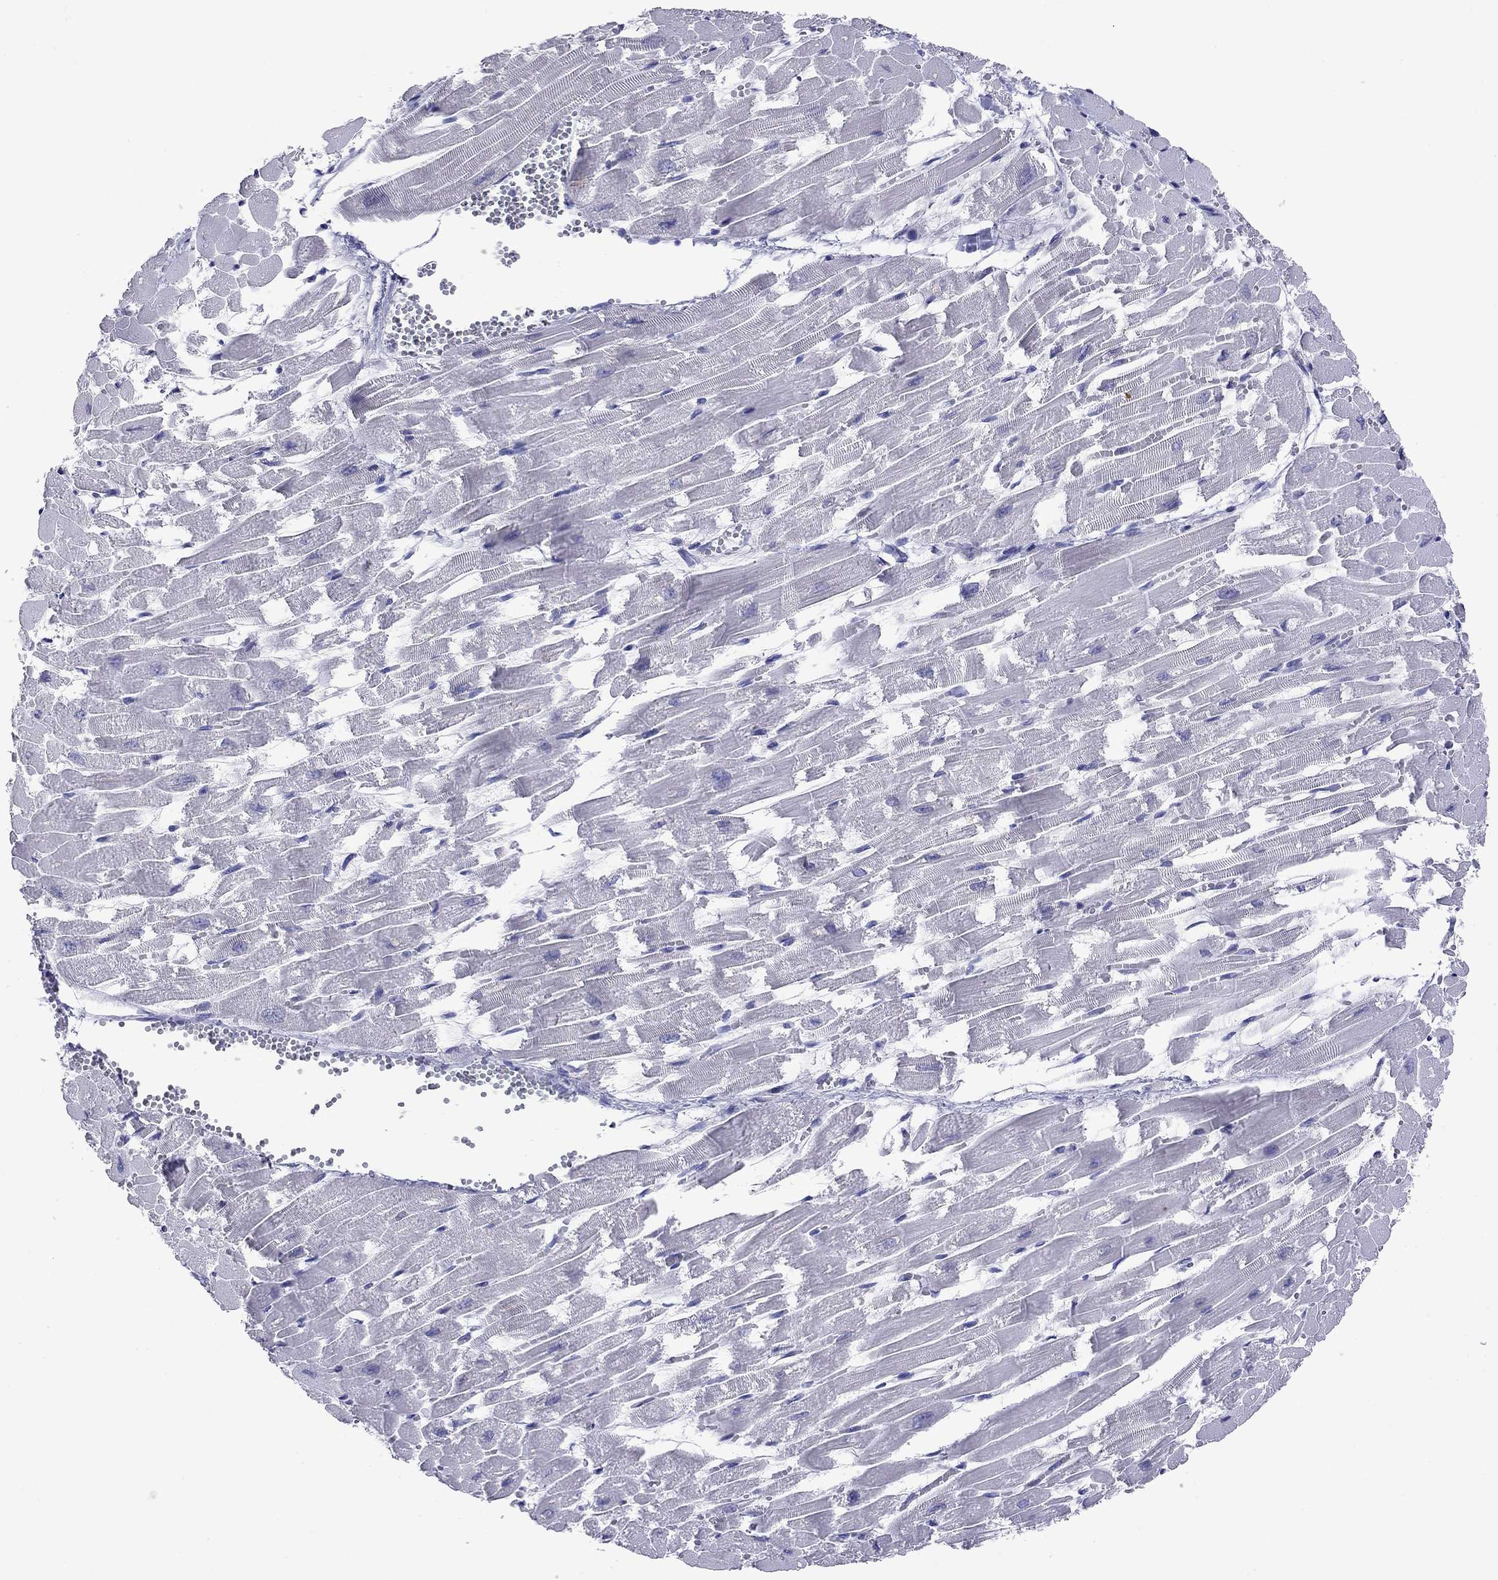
{"staining": {"intensity": "negative", "quantity": "none", "location": "none"}, "tissue": "heart muscle", "cell_type": "Cardiomyocytes", "image_type": "normal", "snomed": [{"axis": "morphology", "description": "Normal tissue, NOS"}, {"axis": "topography", "description": "Heart"}], "caption": "IHC micrograph of benign heart muscle stained for a protein (brown), which displays no expression in cardiomyocytes. The staining is performed using DAB (3,3'-diaminobenzidine) brown chromogen with nuclei counter-stained in using hematoxylin.", "gene": "ARMC12", "patient": {"sex": "female", "age": 52}}